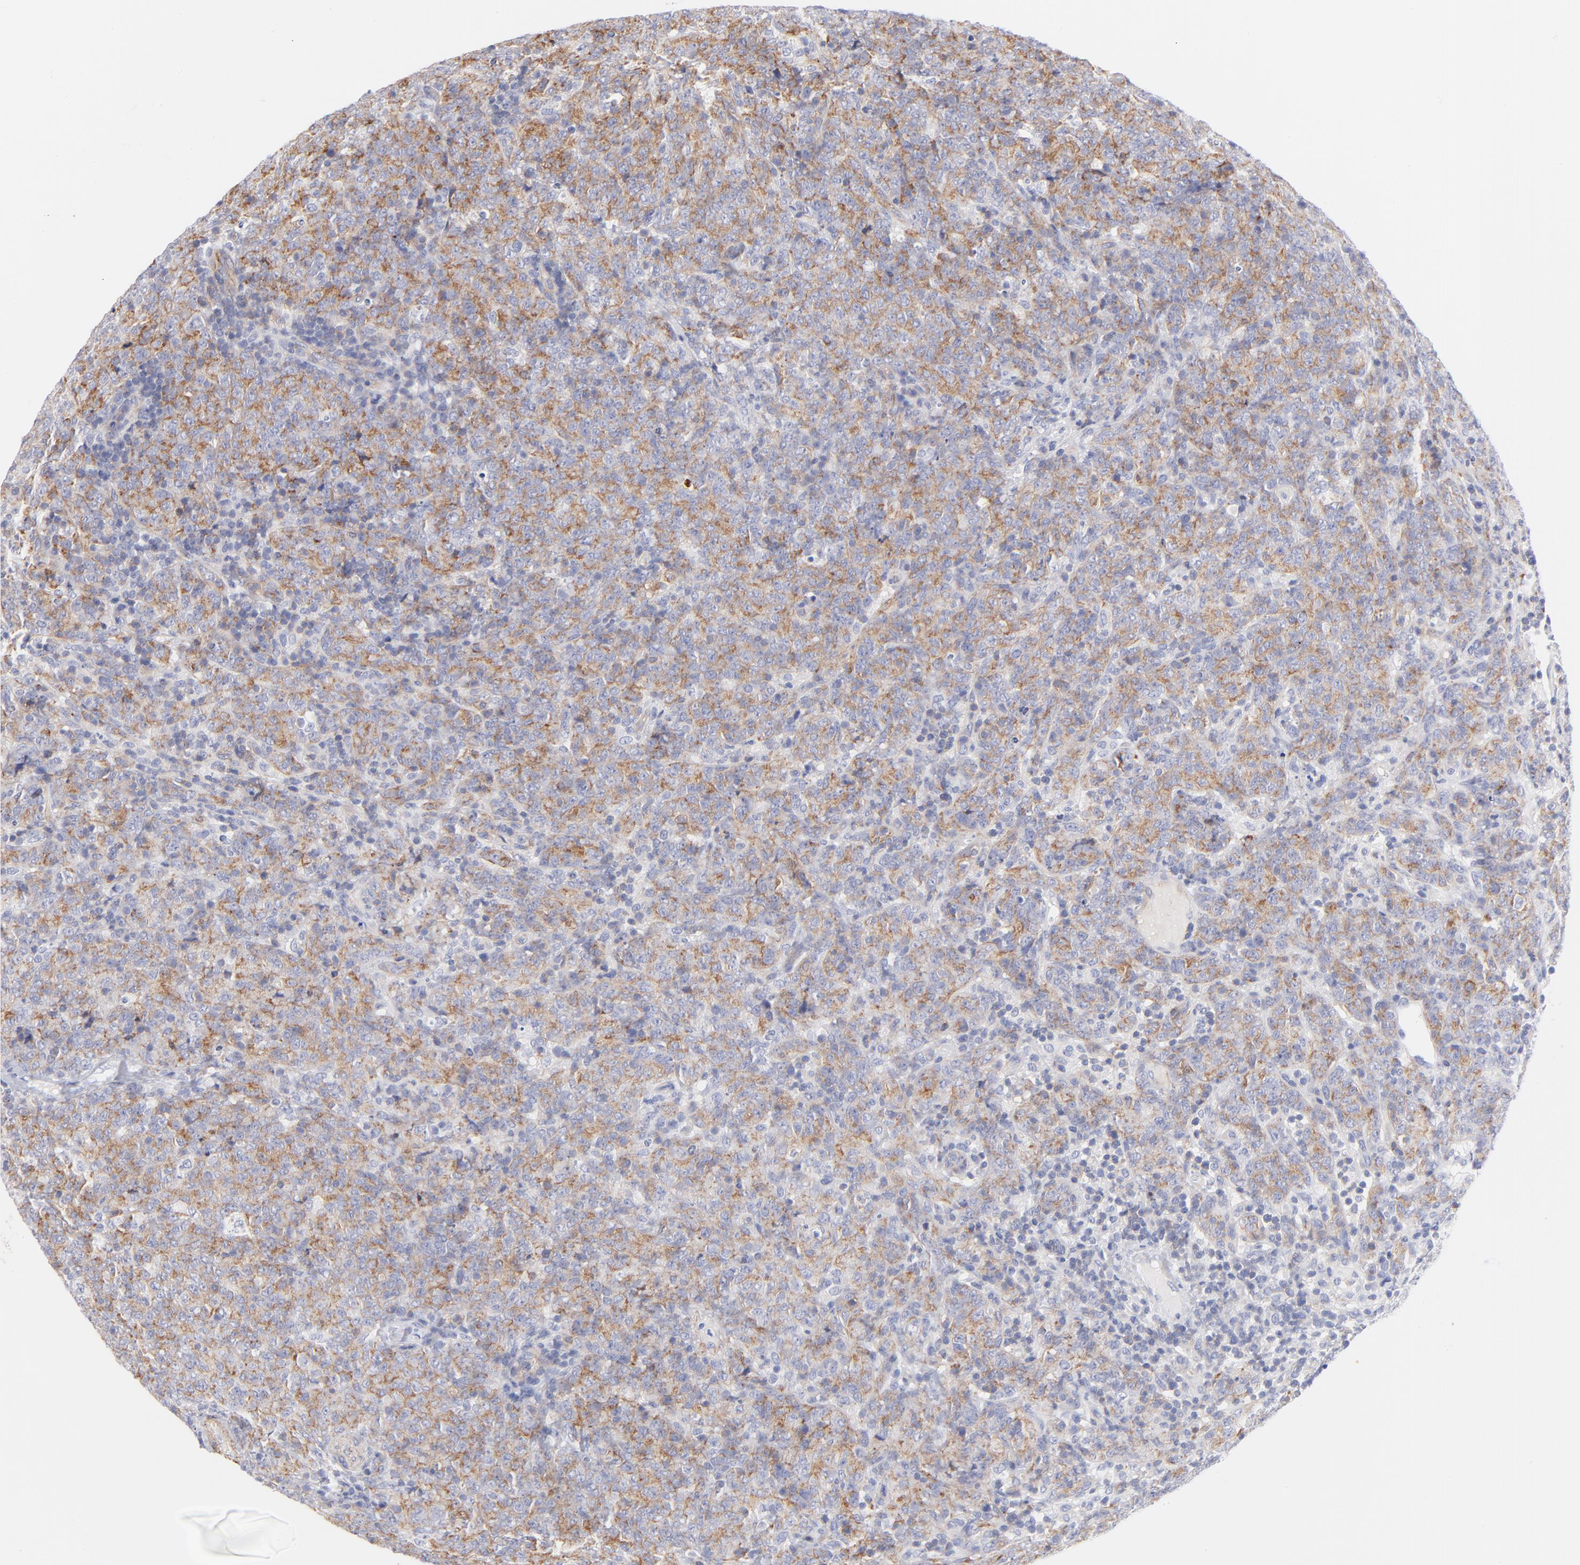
{"staining": {"intensity": "weak", "quantity": "25%-75%", "location": "cytoplasmic/membranous"}, "tissue": "lymphoma", "cell_type": "Tumor cells", "image_type": "cancer", "snomed": [{"axis": "morphology", "description": "Malignant lymphoma, non-Hodgkin's type, High grade"}, {"axis": "topography", "description": "Tonsil"}], "caption": "Protein expression analysis of high-grade malignant lymphoma, non-Hodgkin's type demonstrates weak cytoplasmic/membranous positivity in approximately 25%-75% of tumor cells. (Stains: DAB in brown, nuclei in blue, Microscopy: brightfield microscopy at high magnification).", "gene": "ACTA2", "patient": {"sex": "female", "age": 36}}